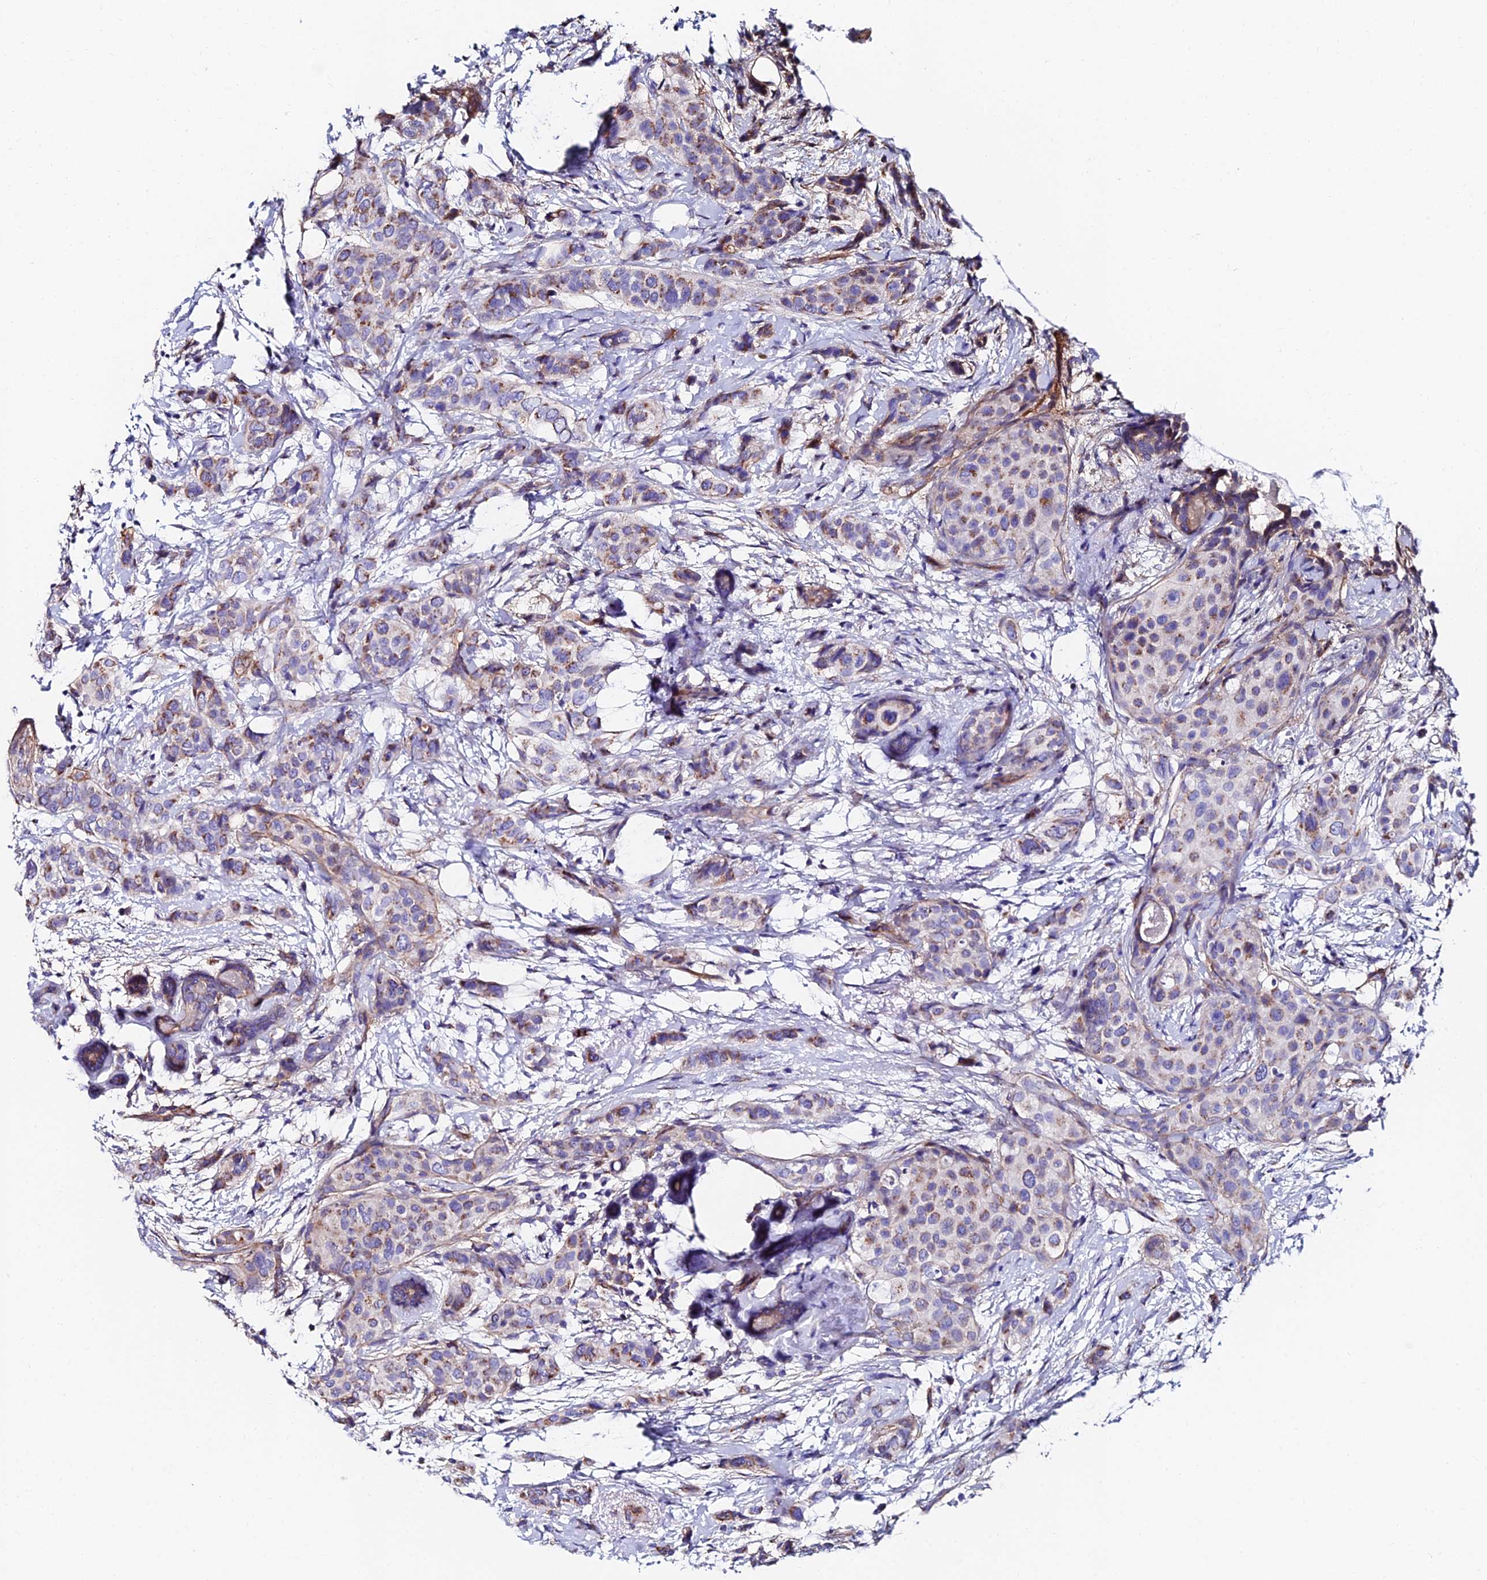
{"staining": {"intensity": "moderate", "quantity": "25%-75%", "location": "cytoplasmic/membranous"}, "tissue": "breast cancer", "cell_type": "Tumor cells", "image_type": "cancer", "snomed": [{"axis": "morphology", "description": "Lobular carcinoma"}, {"axis": "topography", "description": "Breast"}], "caption": "Tumor cells show medium levels of moderate cytoplasmic/membranous expression in approximately 25%-75% of cells in lobular carcinoma (breast).", "gene": "ADGRF3", "patient": {"sex": "female", "age": 51}}